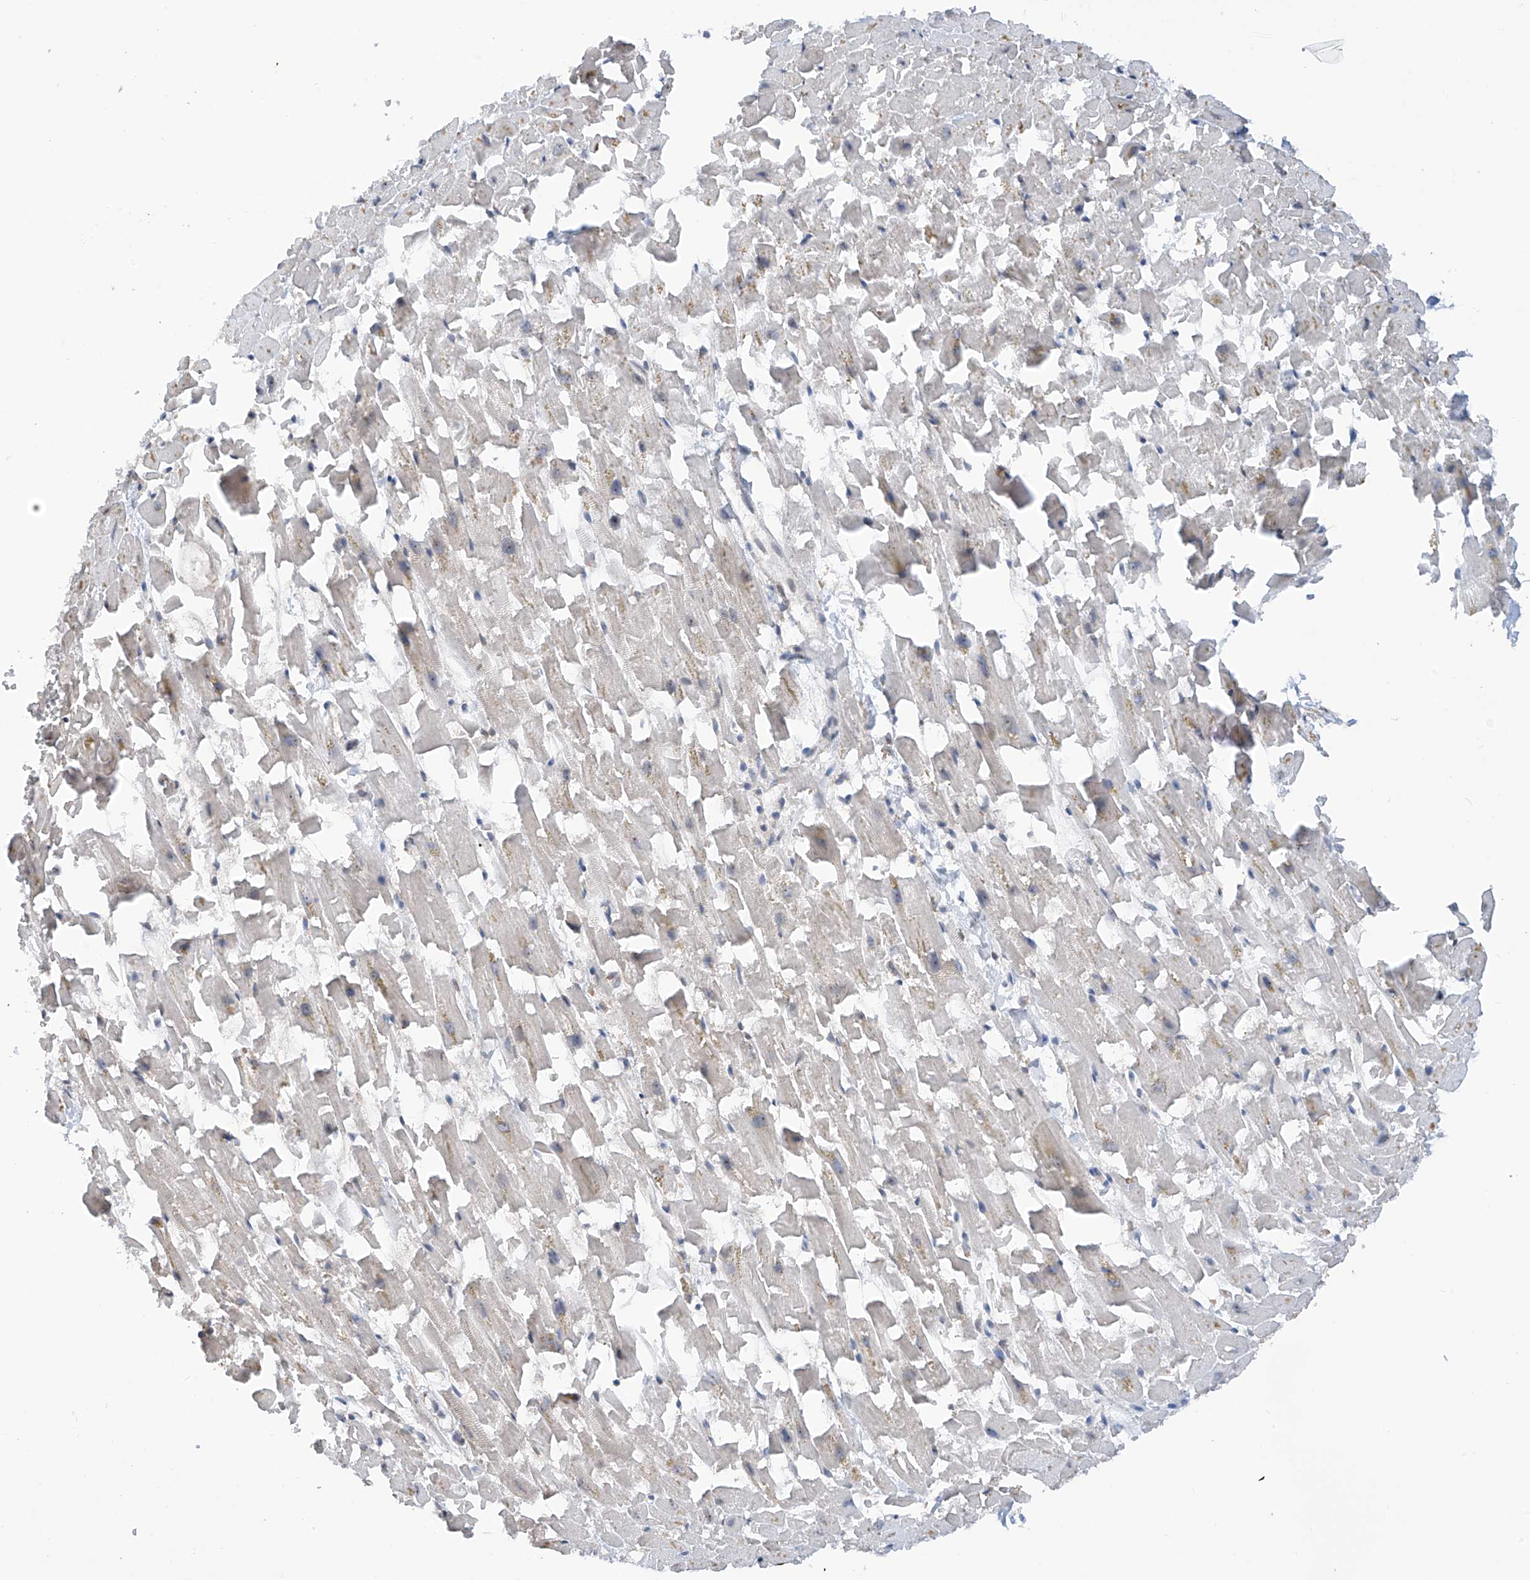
{"staining": {"intensity": "negative", "quantity": "none", "location": "none"}, "tissue": "heart muscle", "cell_type": "Cardiomyocytes", "image_type": "normal", "snomed": [{"axis": "morphology", "description": "Normal tissue, NOS"}, {"axis": "topography", "description": "Heart"}], "caption": "The image shows no staining of cardiomyocytes in normal heart muscle. (DAB (3,3'-diaminobenzidine) immunohistochemistry visualized using brightfield microscopy, high magnification).", "gene": "C1orf131", "patient": {"sex": "female", "age": 64}}